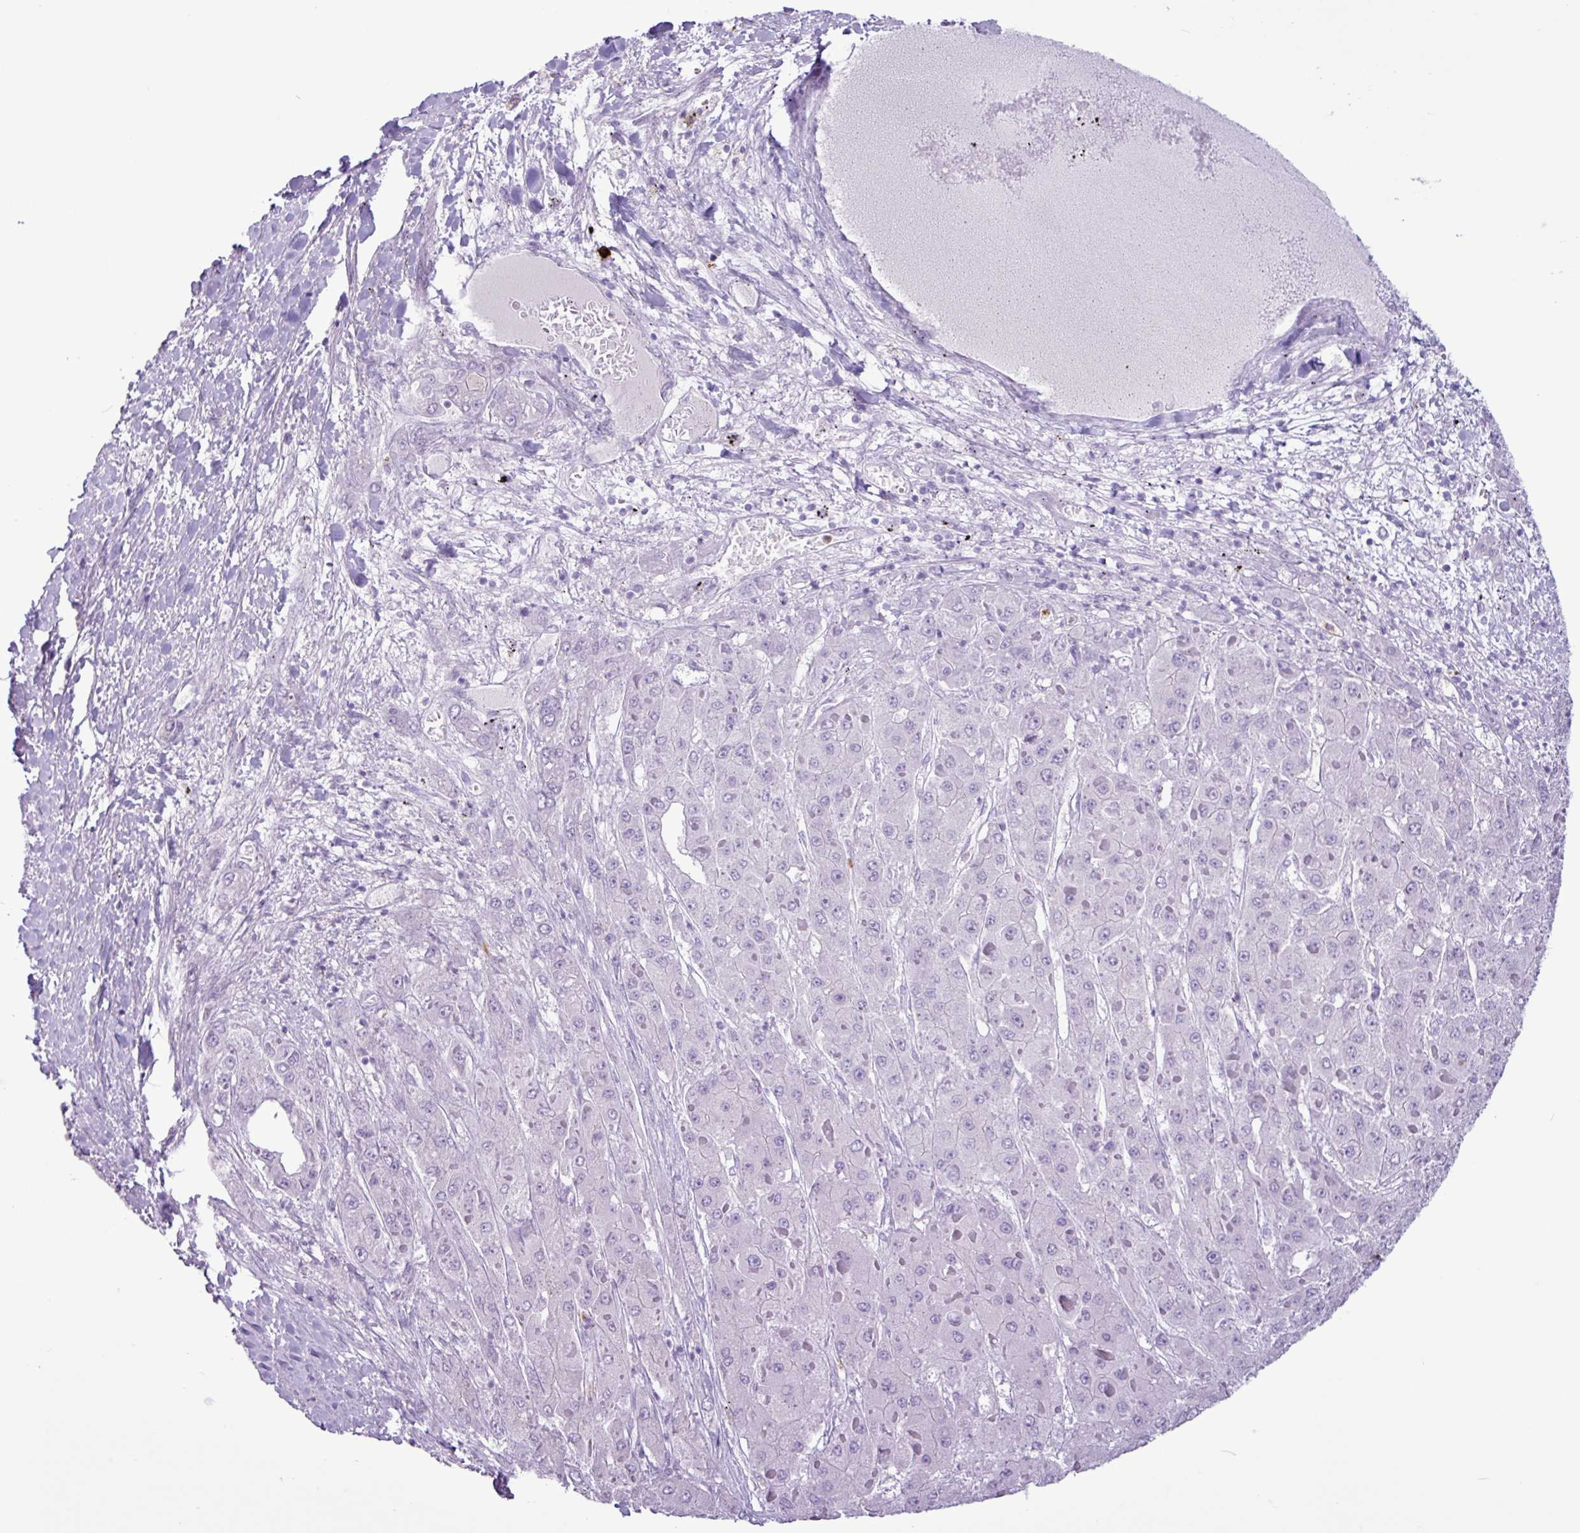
{"staining": {"intensity": "negative", "quantity": "none", "location": "none"}, "tissue": "liver cancer", "cell_type": "Tumor cells", "image_type": "cancer", "snomed": [{"axis": "morphology", "description": "Carcinoma, Hepatocellular, NOS"}, {"axis": "topography", "description": "Liver"}], "caption": "This photomicrograph is of hepatocellular carcinoma (liver) stained with IHC to label a protein in brown with the nuclei are counter-stained blue. There is no staining in tumor cells. Brightfield microscopy of immunohistochemistry (IHC) stained with DAB (3,3'-diaminobenzidine) (brown) and hematoxylin (blue), captured at high magnification.", "gene": "TMEM178A", "patient": {"sex": "female", "age": 73}}